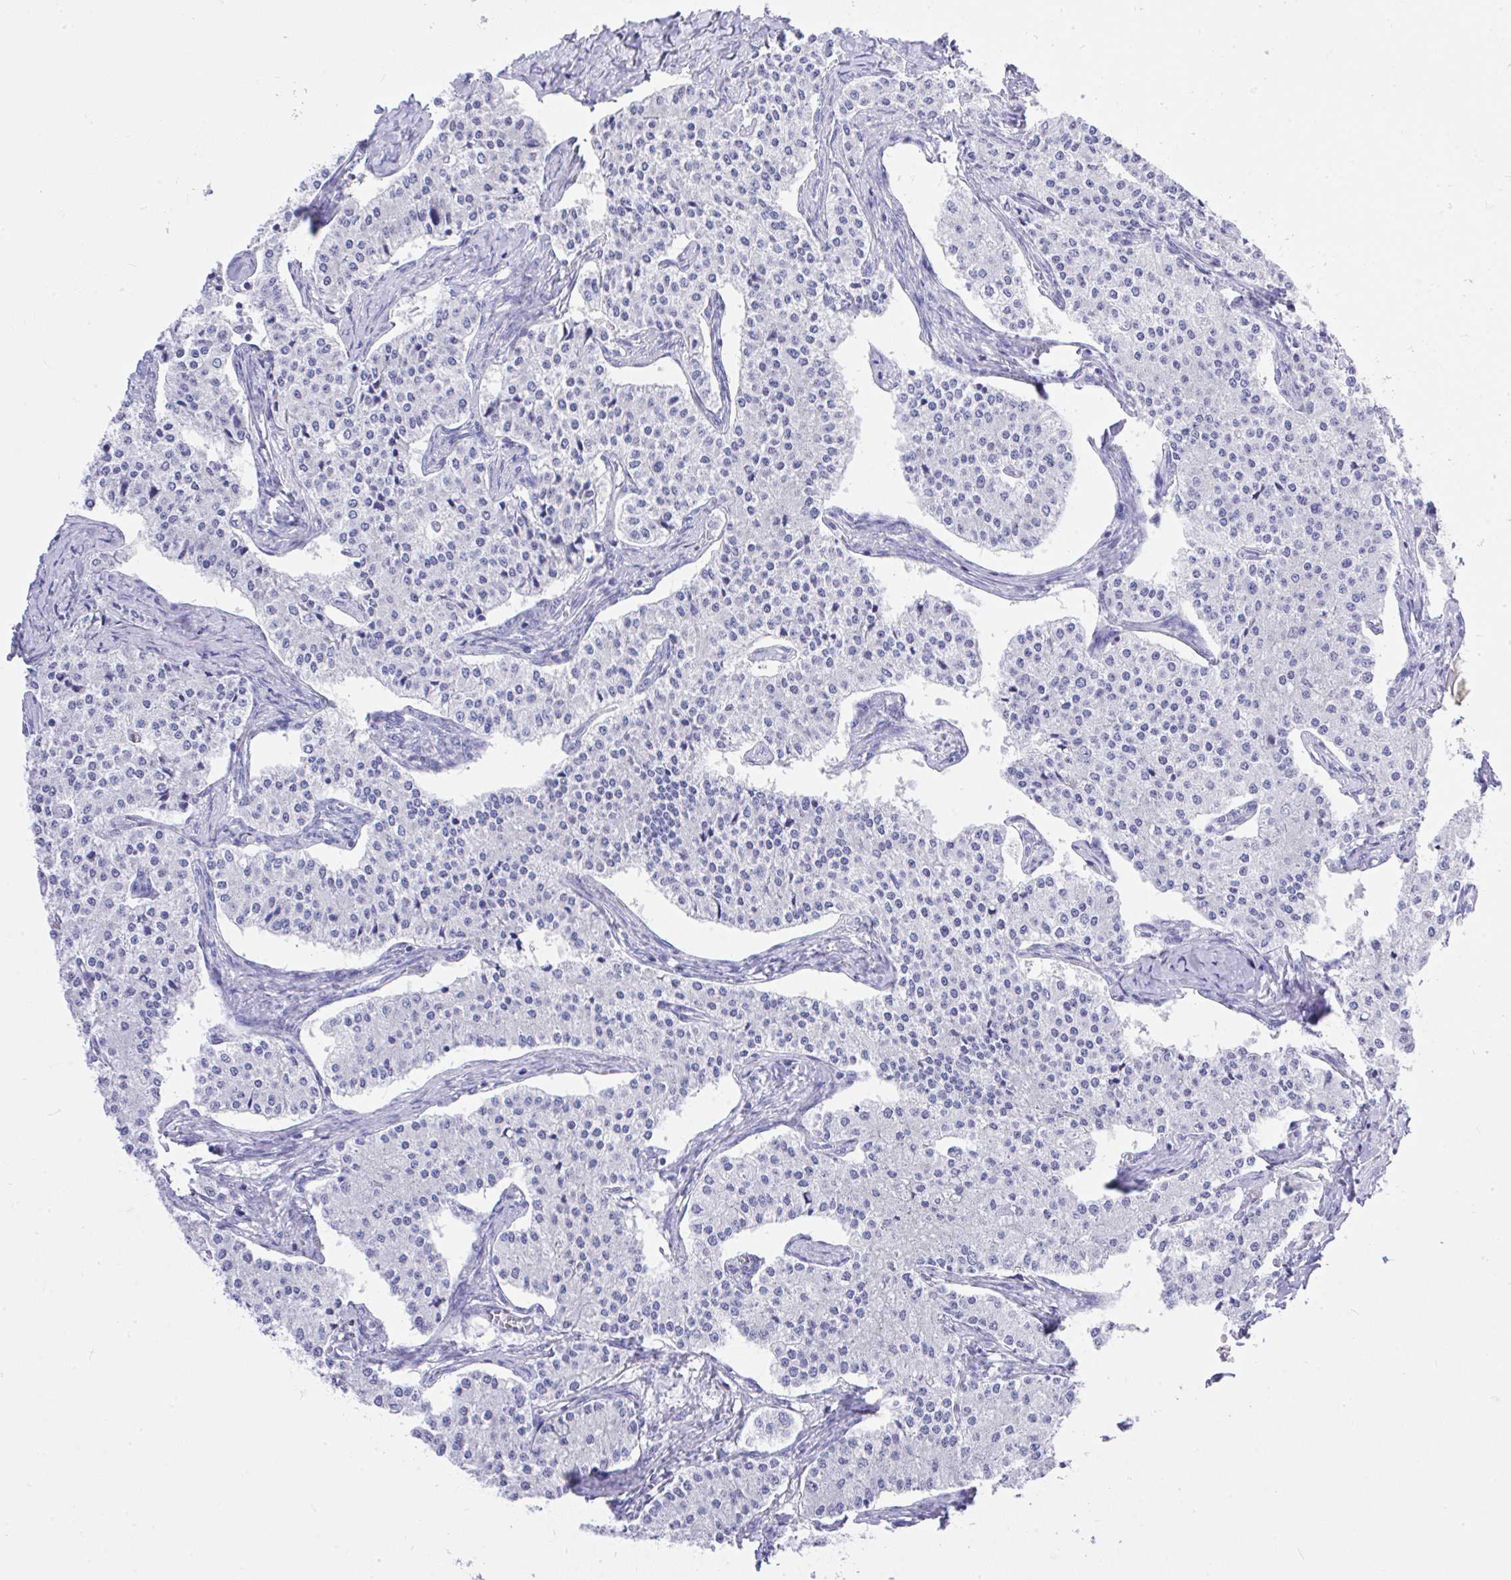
{"staining": {"intensity": "negative", "quantity": "none", "location": "none"}, "tissue": "carcinoid", "cell_type": "Tumor cells", "image_type": "cancer", "snomed": [{"axis": "morphology", "description": "Carcinoid, malignant, NOS"}, {"axis": "topography", "description": "Colon"}], "caption": "This is an immunohistochemistry (IHC) histopathology image of human carcinoid. There is no expression in tumor cells.", "gene": "MS4A12", "patient": {"sex": "female", "age": 52}}